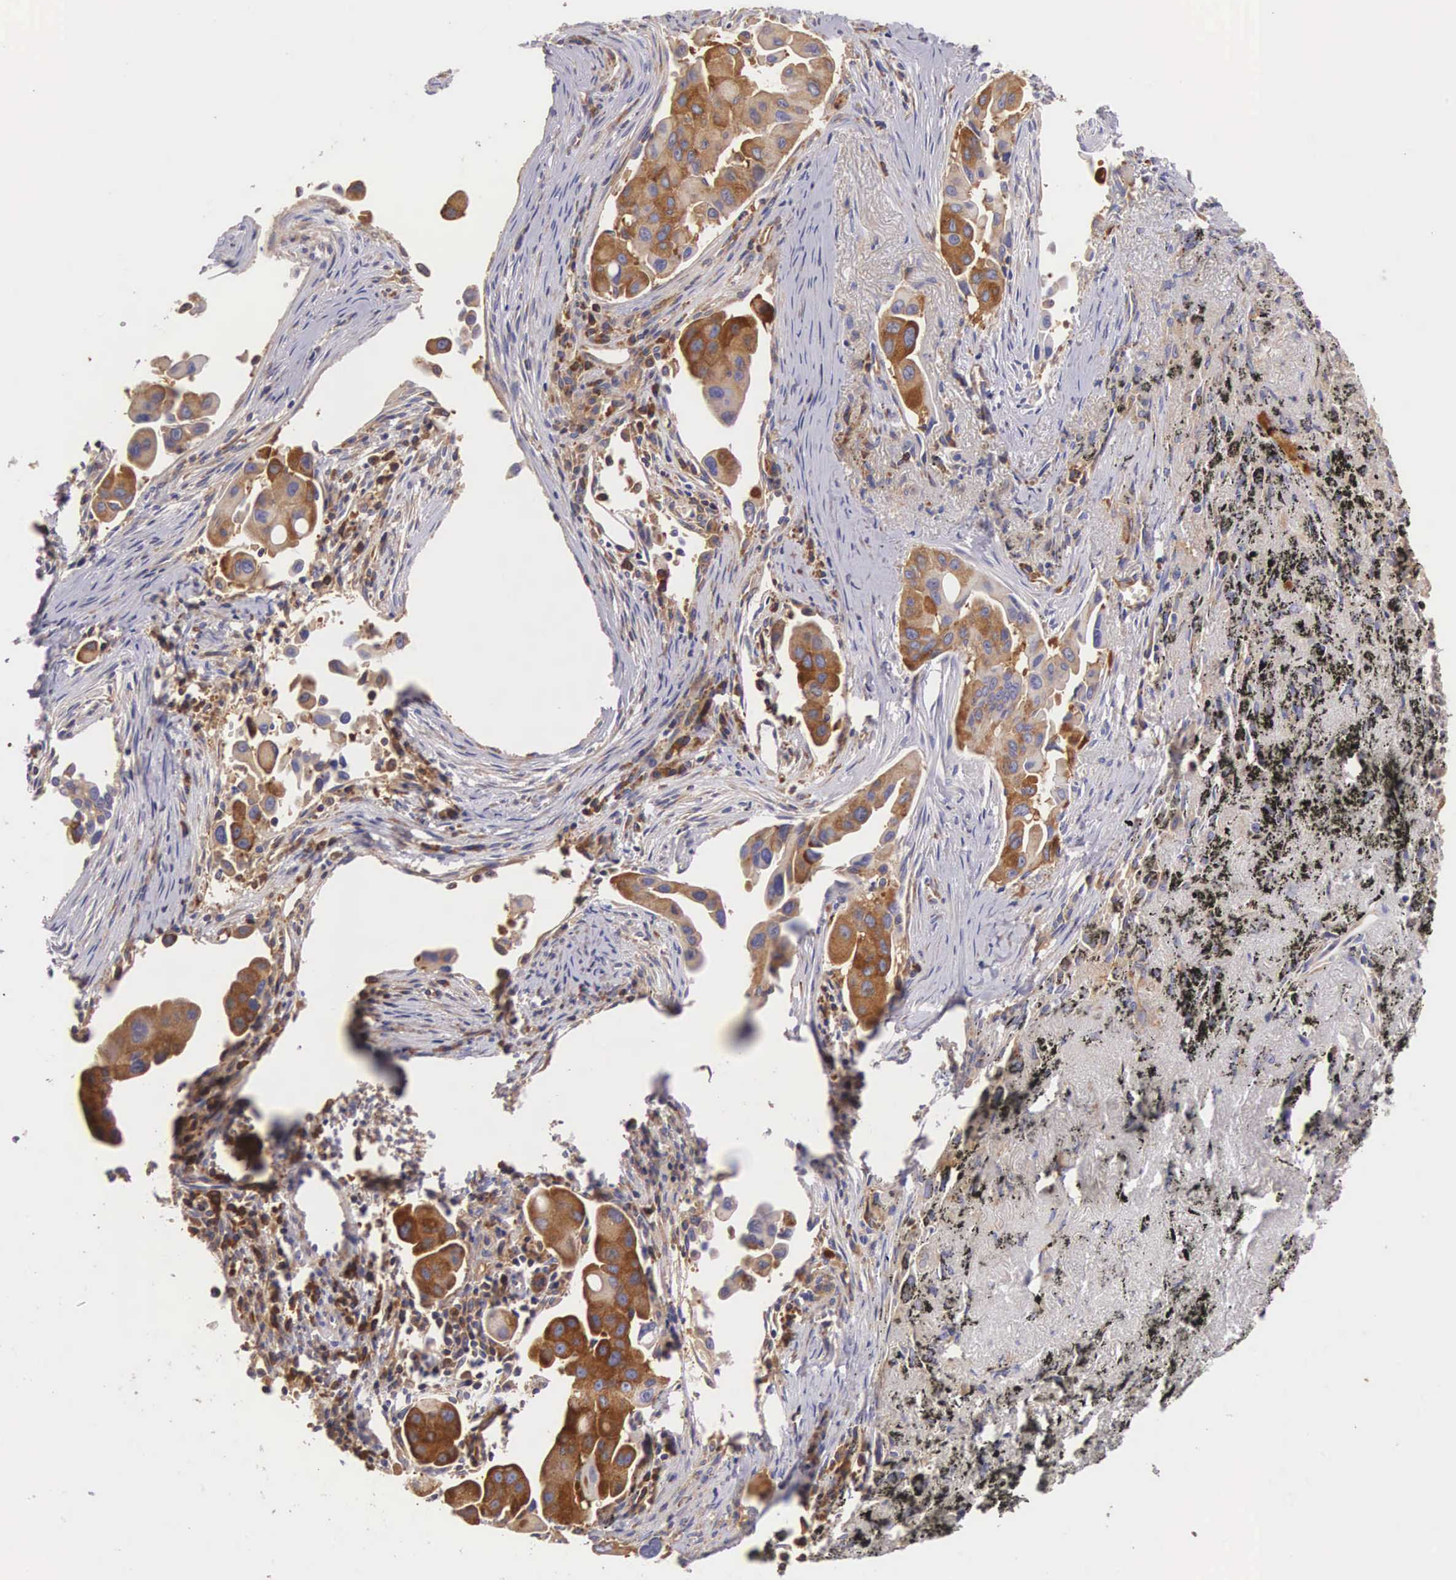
{"staining": {"intensity": "strong", "quantity": ">75%", "location": "cytoplasmic/membranous"}, "tissue": "lung cancer", "cell_type": "Tumor cells", "image_type": "cancer", "snomed": [{"axis": "morphology", "description": "Adenocarcinoma, NOS"}, {"axis": "topography", "description": "Lung"}], "caption": "Immunohistochemistry (IHC) histopathology image of neoplastic tissue: lung adenocarcinoma stained using IHC shows high levels of strong protein expression localized specifically in the cytoplasmic/membranous of tumor cells, appearing as a cytoplasmic/membranous brown color.", "gene": "OSBPL3", "patient": {"sex": "male", "age": 68}}